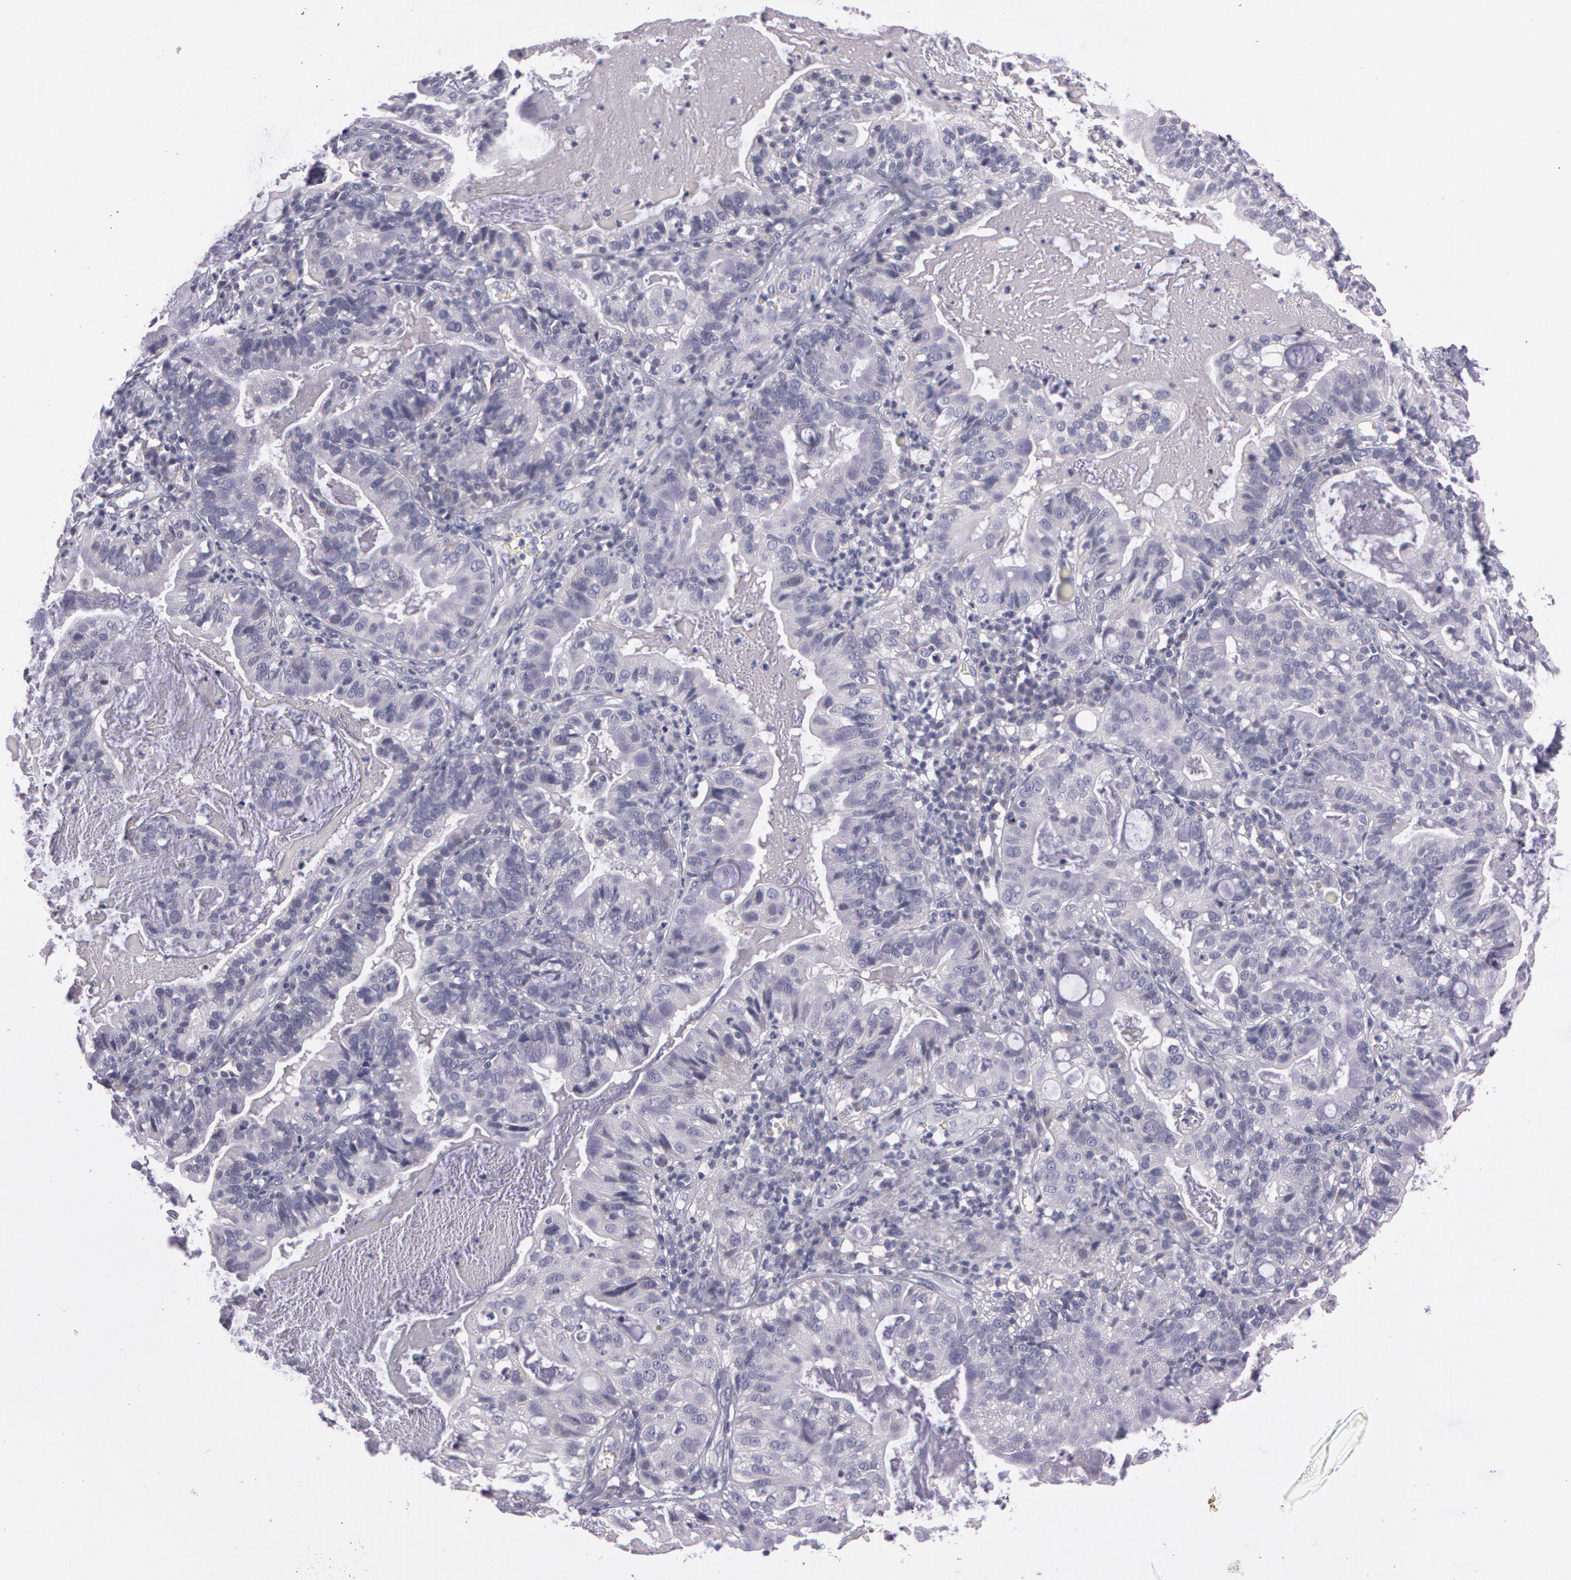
{"staining": {"intensity": "weak", "quantity": "<25%", "location": "cytoplasmic/membranous"}, "tissue": "cervical cancer", "cell_type": "Tumor cells", "image_type": "cancer", "snomed": [{"axis": "morphology", "description": "Adenocarcinoma, NOS"}, {"axis": "topography", "description": "Cervix"}], "caption": "Immunohistochemistry (IHC) photomicrograph of cervical adenocarcinoma stained for a protein (brown), which shows no positivity in tumor cells.", "gene": "MXRA5", "patient": {"sex": "female", "age": 41}}